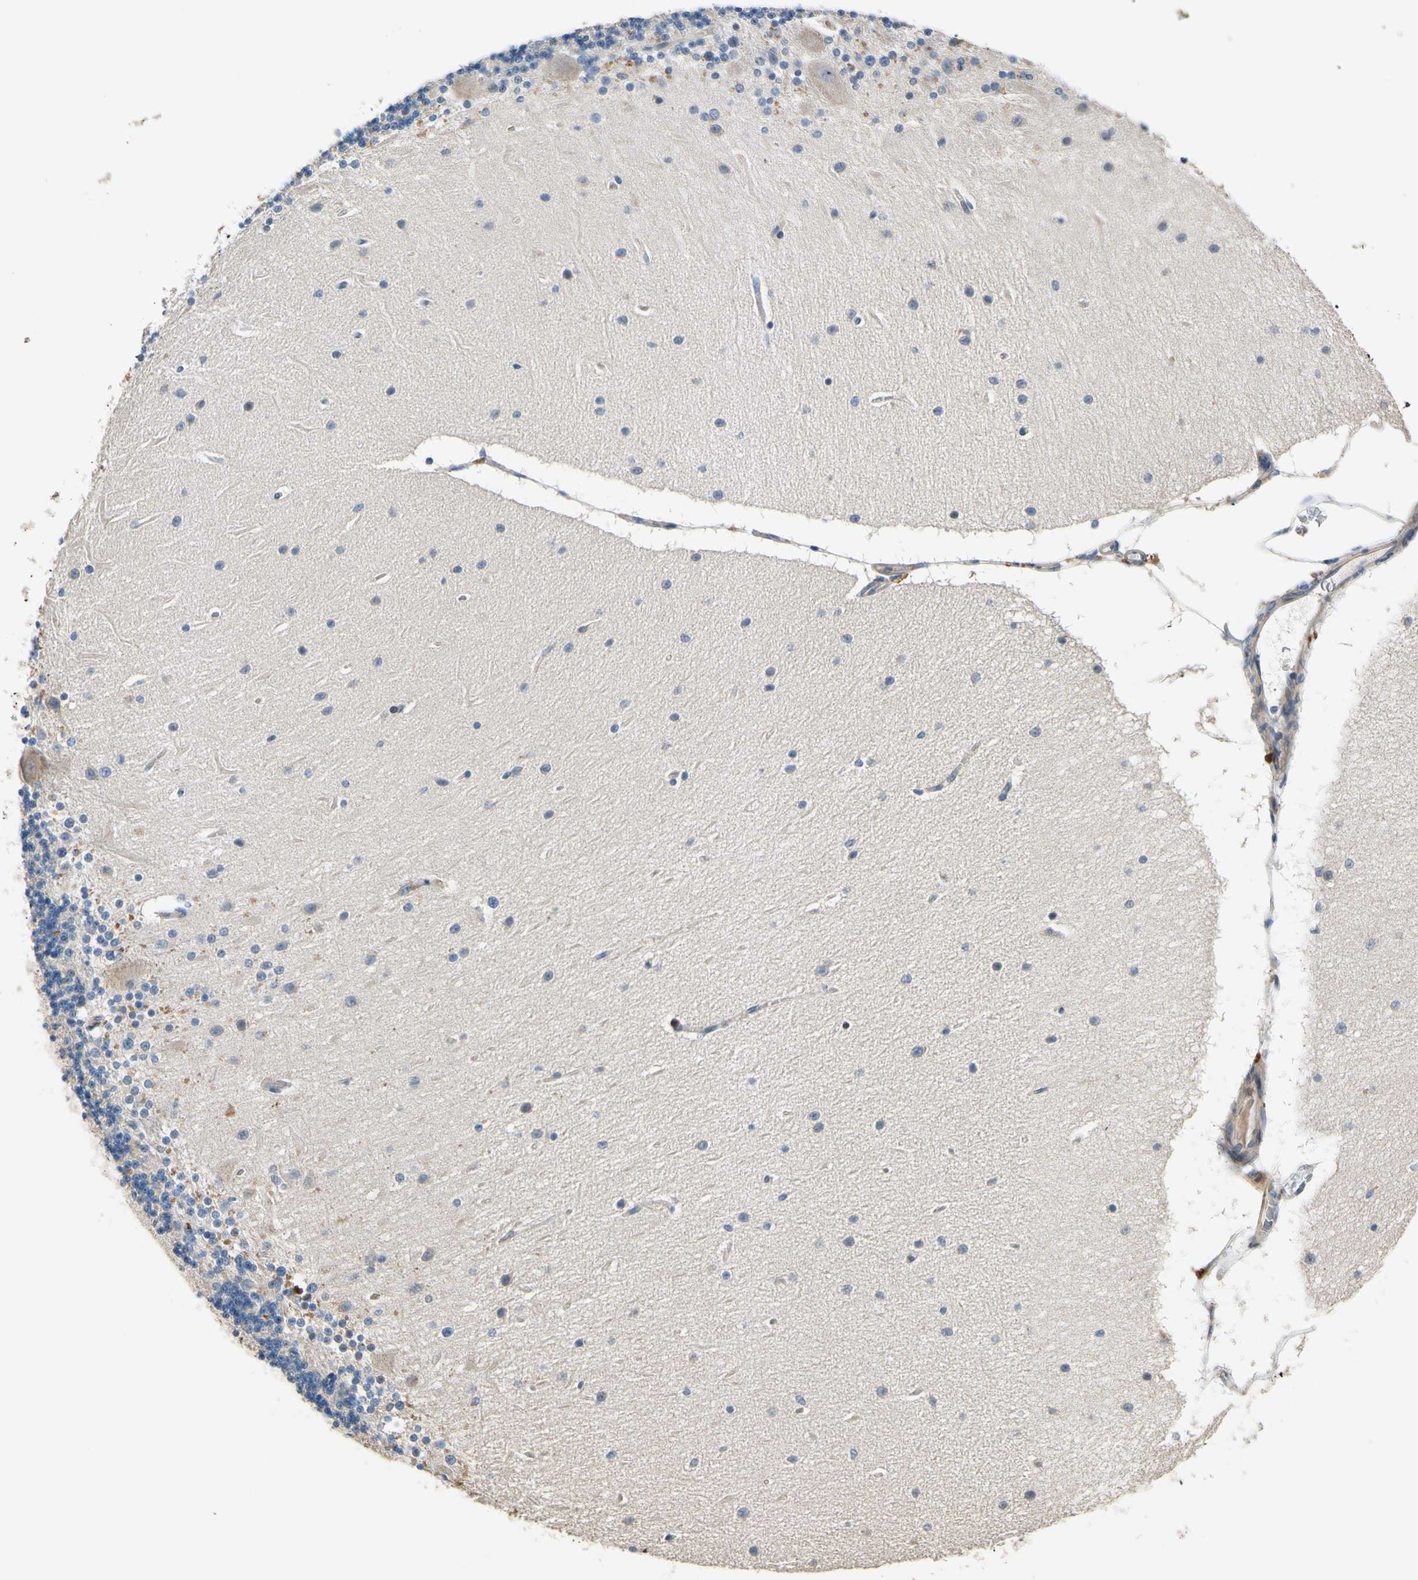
{"staining": {"intensity": "negative", "quantity": "none", "location": "none"}, "tissue": "cerebellum", "cell_type": "Cells in granular layer", "image_type": "normal", "snomed": [{"axis": "morphology", "description": "Normal tissue, NOS"}, {"axis": "topography", "description": "Cerebellum"}], "caption": "Human cerebellum stained for a protein using immunohistochemistry (IHC) displays no positivity in cells in granular layer.", "gene": "SIGLEC5", "patient": {"sex": "female", "age": 54}}